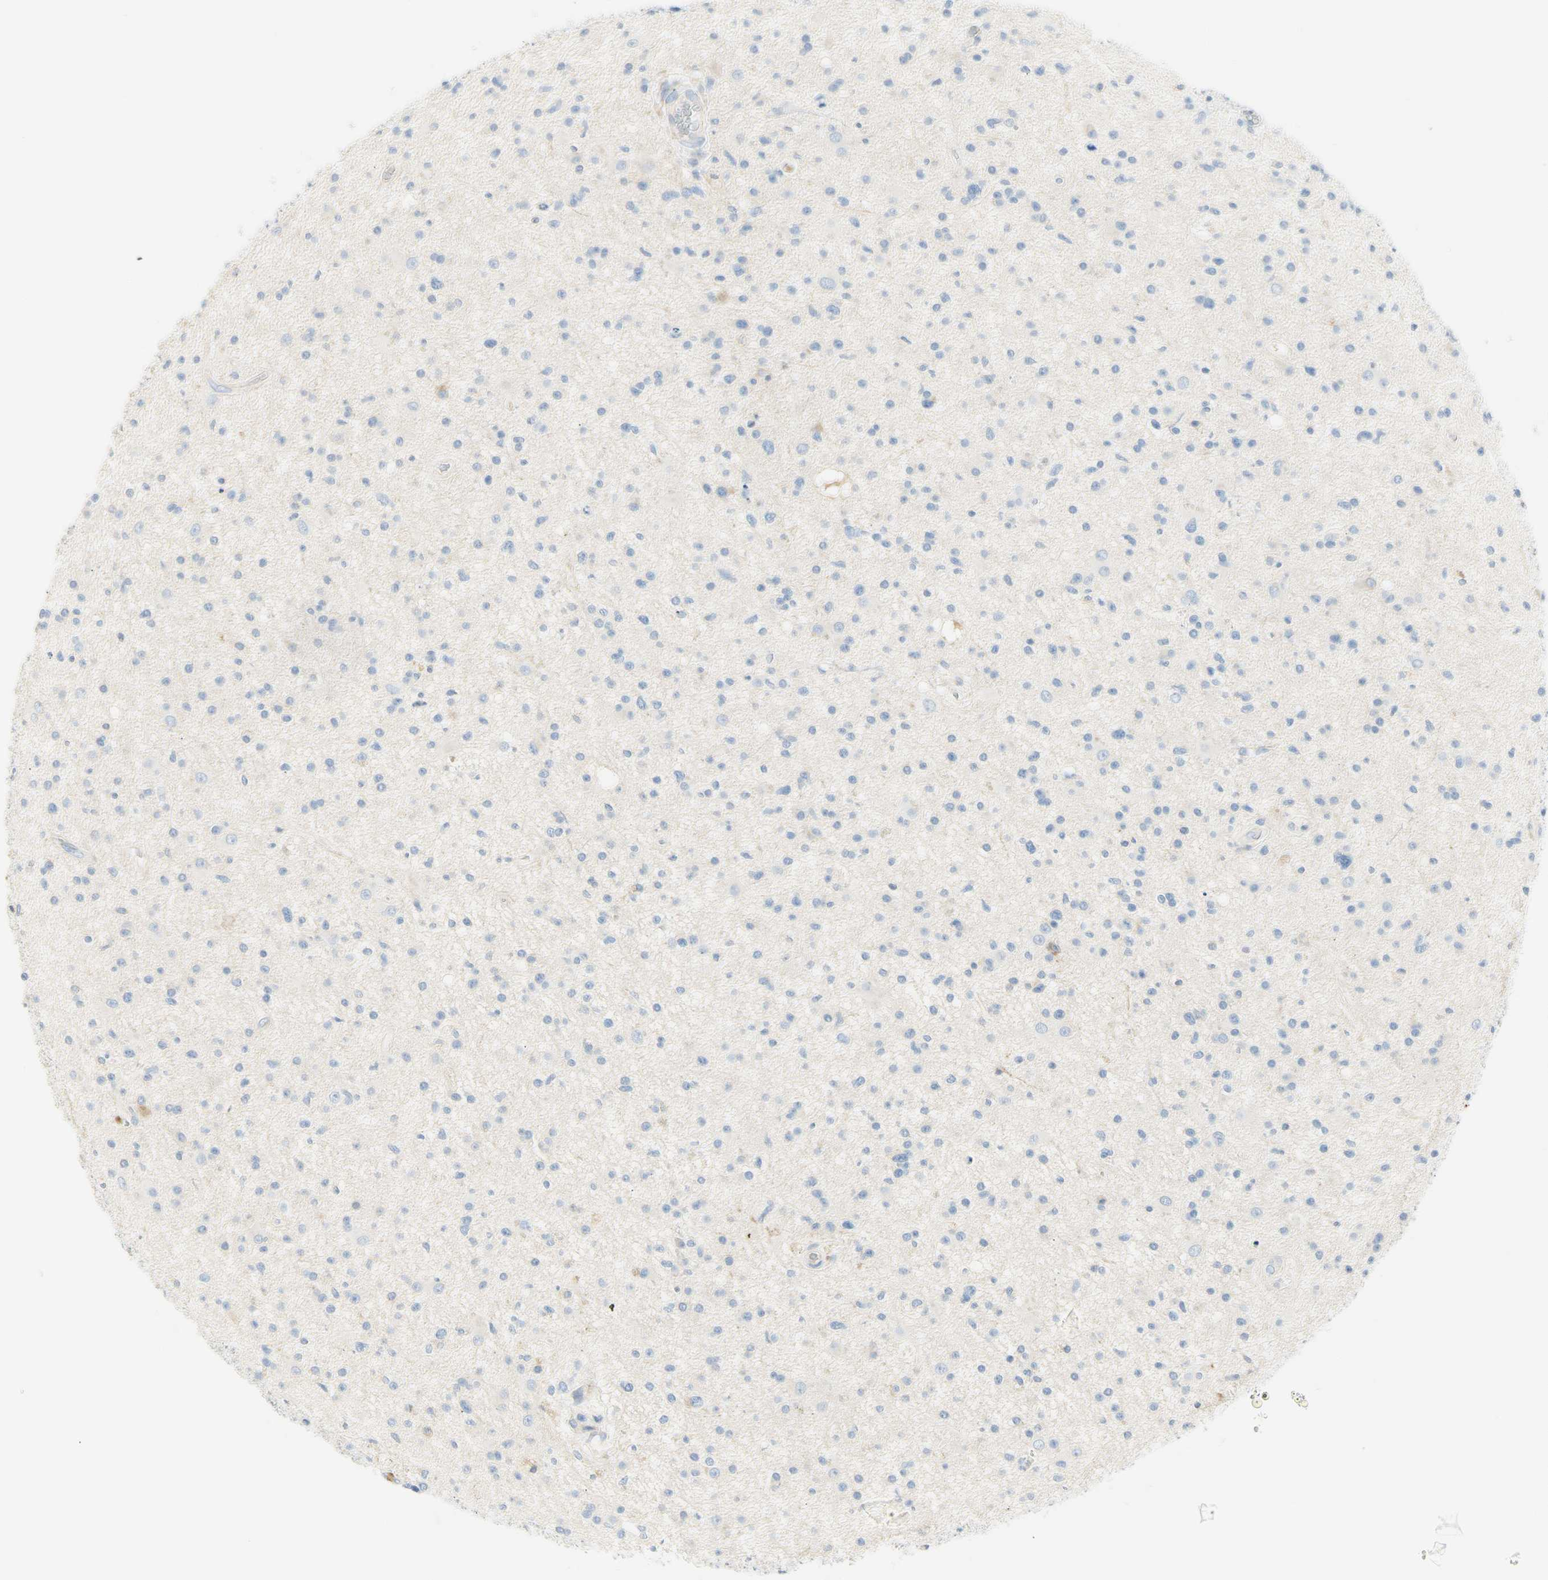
{"staining": {"intensity": "negative", "quantity": "none", "location": "none"}, "tissue": "glioma", "cell_type": "Tumor cells", "image_type": "cancer", "snomed": [{"axis": "morphology", "description": "Glioma, malignant, High grade"}, {"axis": "topography", "description": "Brain"}], "caption": "This is a photomicrograph of IHC staining of malignant high-grade glioma, which shows no positivity in tumor cells.", "gene": "TNFSF11", "patient": {"sex": "male", "age": 33}}